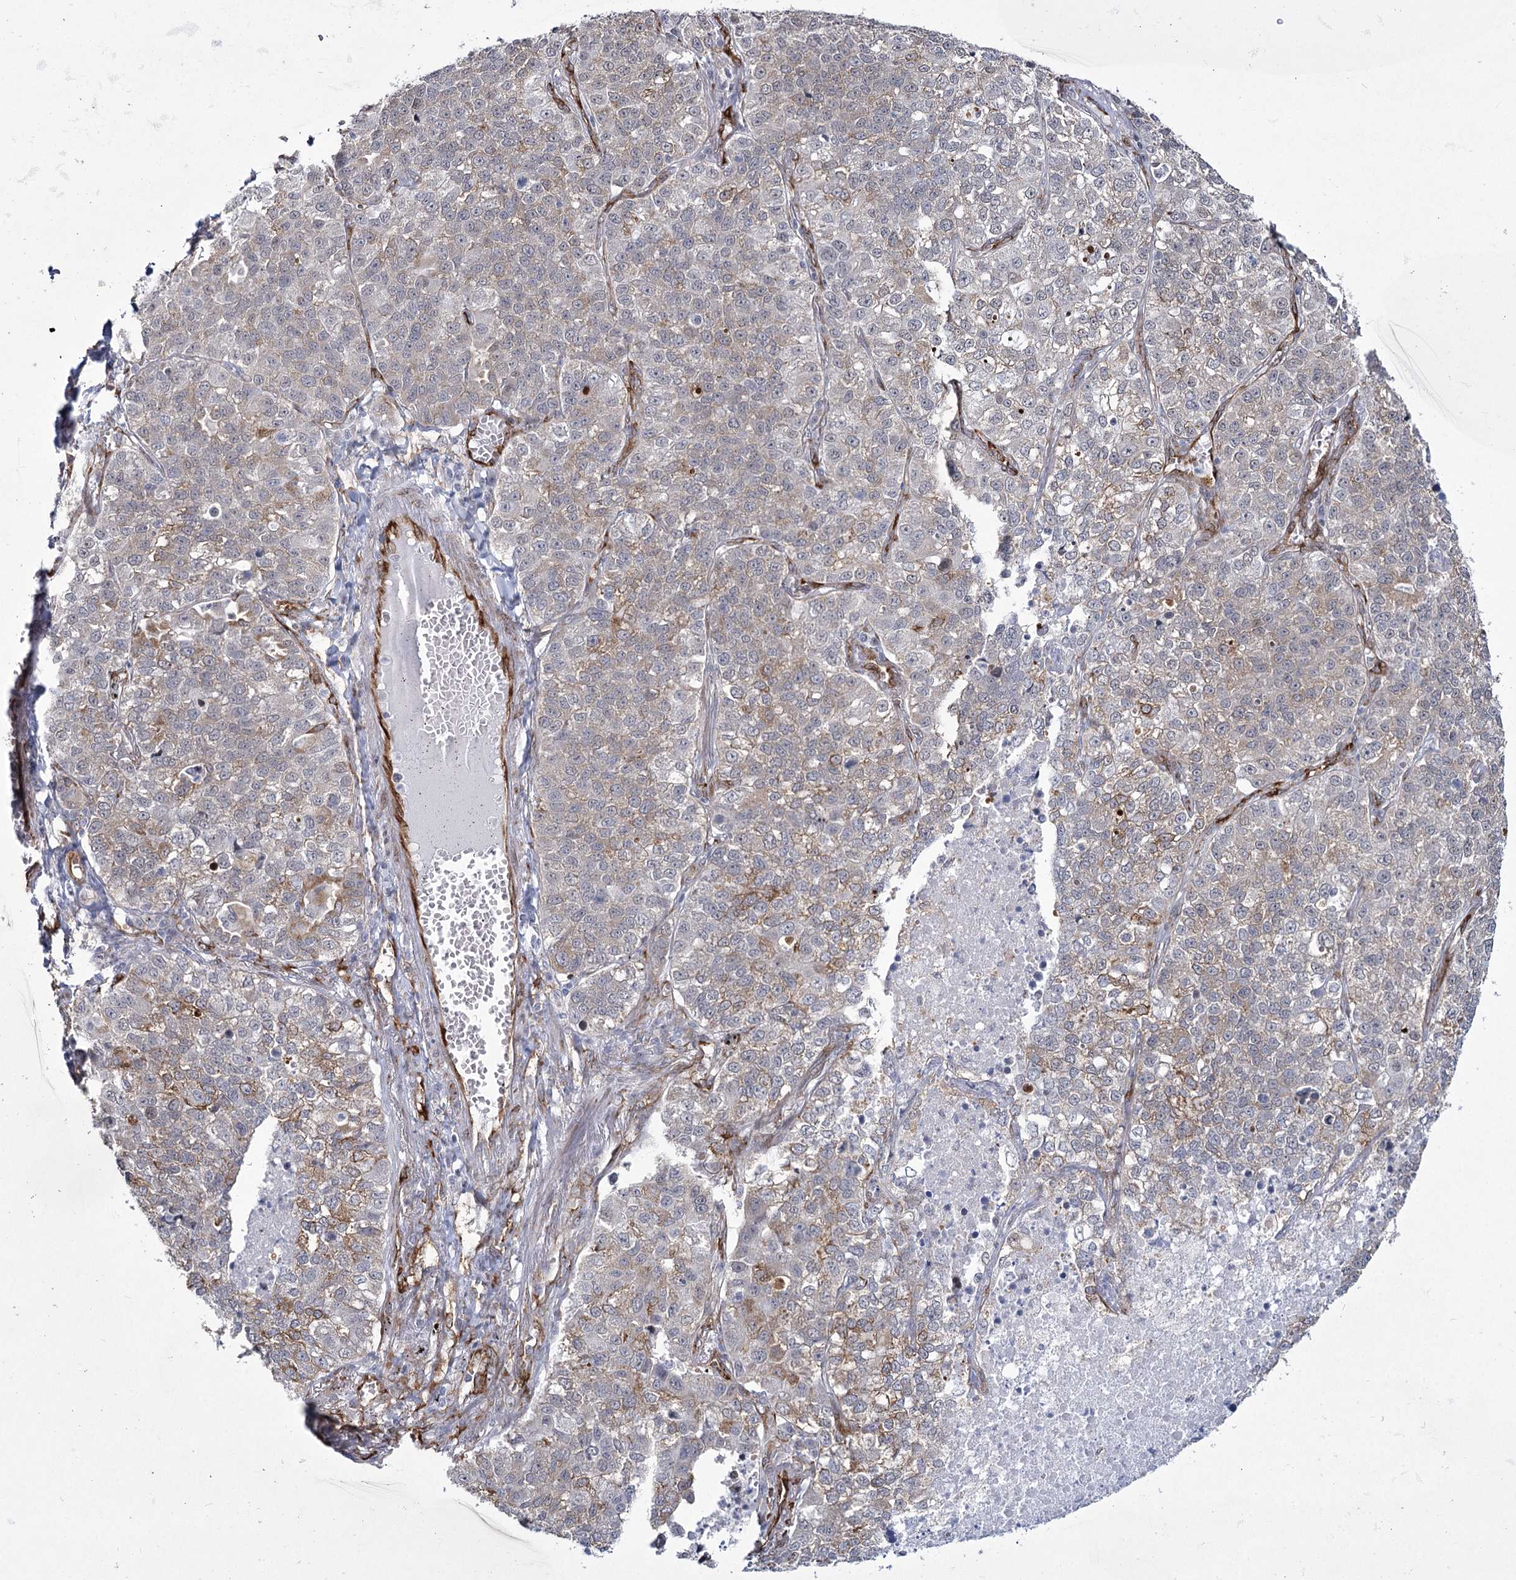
{"staining": {"intensity": "weak", "quantity": "25%-75%", "location": "cytoplasmic/membranous"}, "tissue": "lung cancer", "cell_type": "Tumor cells", "image_type": "cancer", "snomed": [{"axis": "morphology", "description": "Adenocarcinoma, NOS"}, {"axis": "topography", "description": "Lung"}], "caption": "A micrograph showing weak cytoplasmic/membranous staining in about 25%-75% of tumor cells in lung cancer, as visualized by brown immunohistochemical staining.", "gene": "YBX3", "patient": {"sex": "male", "age": 49}}